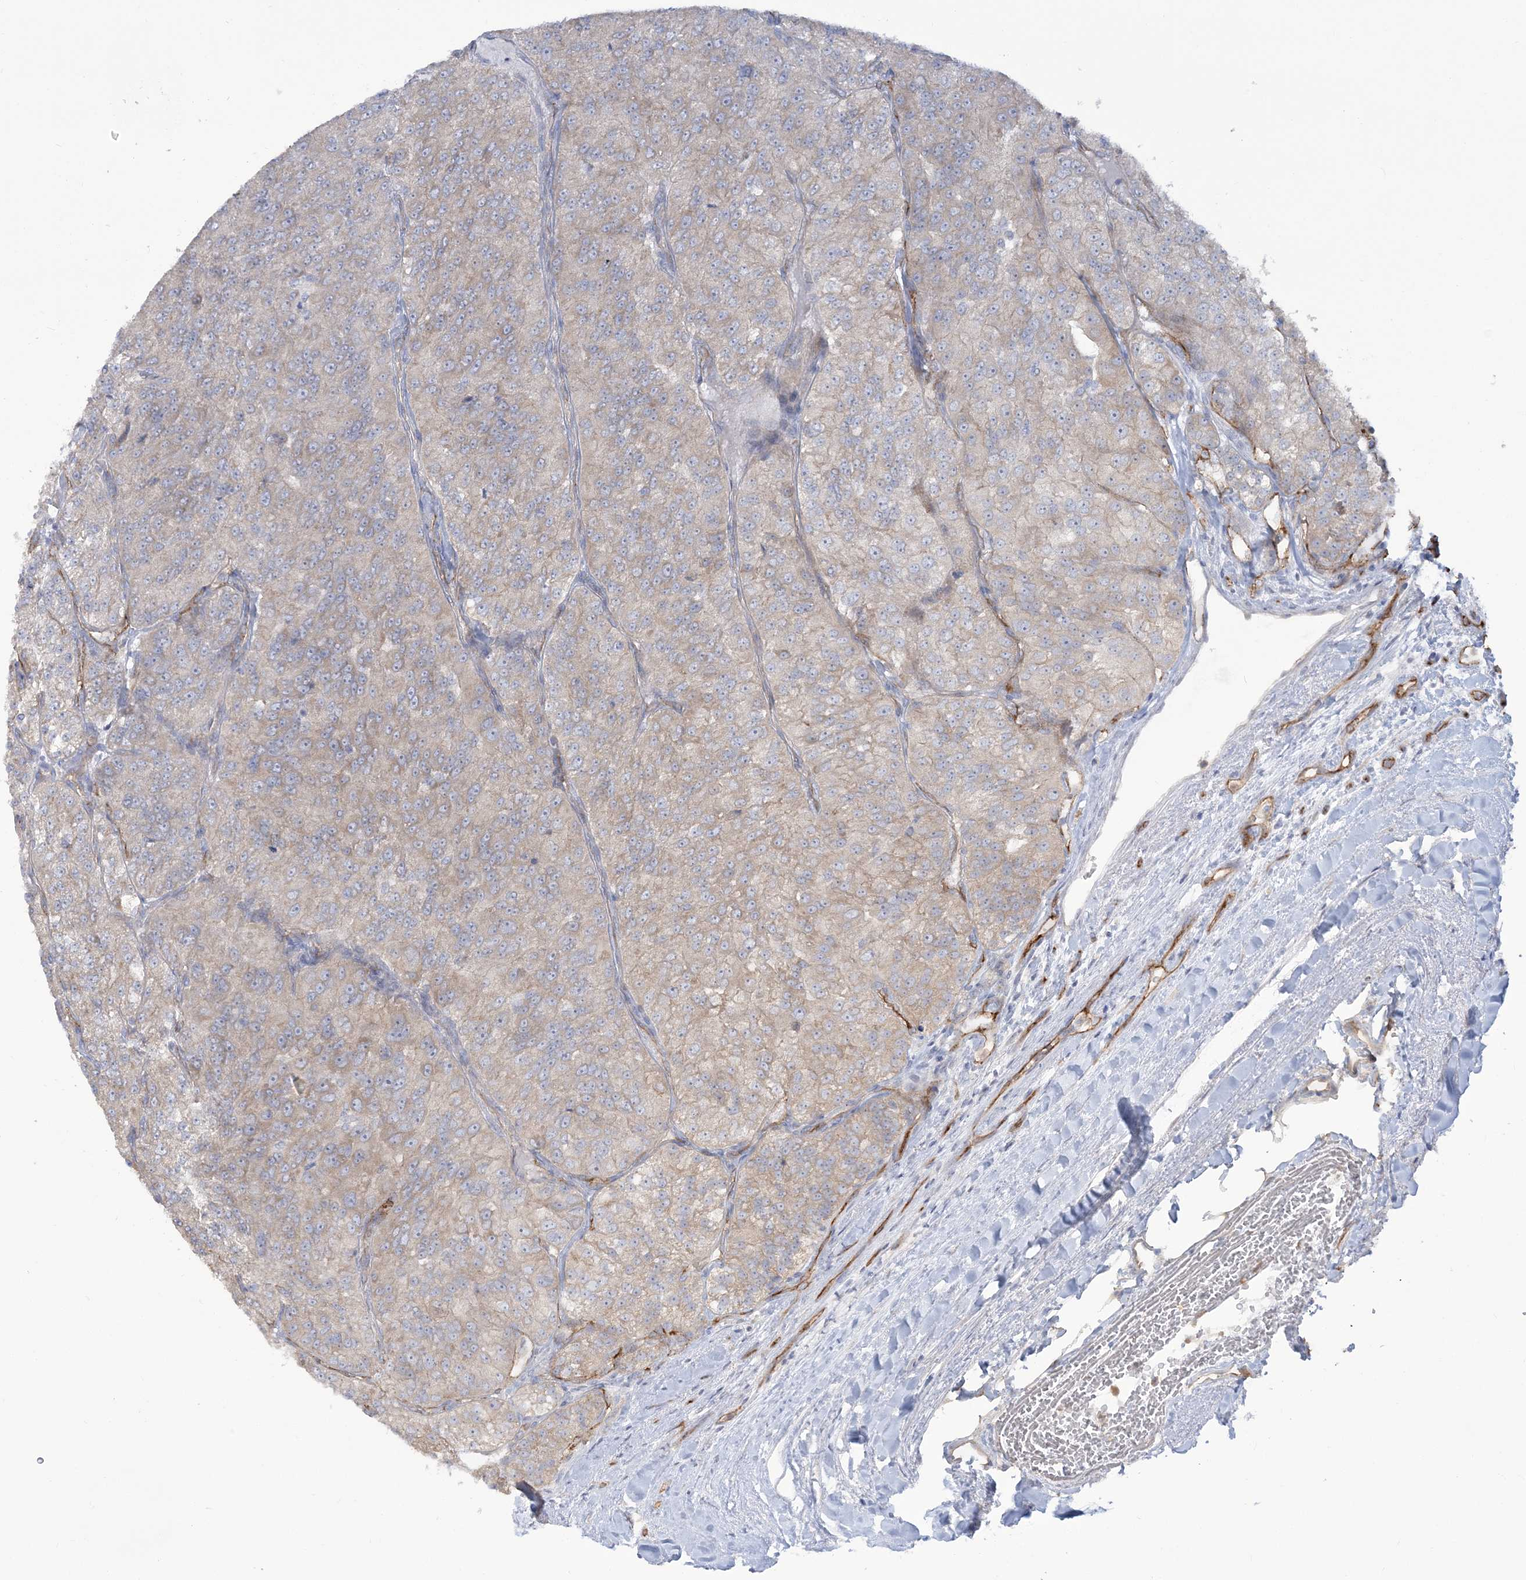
{"staining": {"intensity": "weak", "quantity": ">75%", "location": "cytoplasmic/membranous"}, "tissue": "renal cancer", "cell_type": "Tumor cells", "image_type": "cancer", "snomed": [{"axis": "morphology", "description": "Adenocarcinoma, NOS"}, {"axis": "topography", "description": "Kidney"}], "caption": "Brown immunohistochemical staining in renal cancer (adenocarcinoma) exhibits weak cytoplasmic/membranous staining in about >75% of tumor cells. The staining was performed using DAB to visualize the protein expression in brown, while the nuclei were stained in blue with hematoxylin (Magnification: 20x).", "gene": "FARSB", "patient": {"sex": "female", "age": 63}}